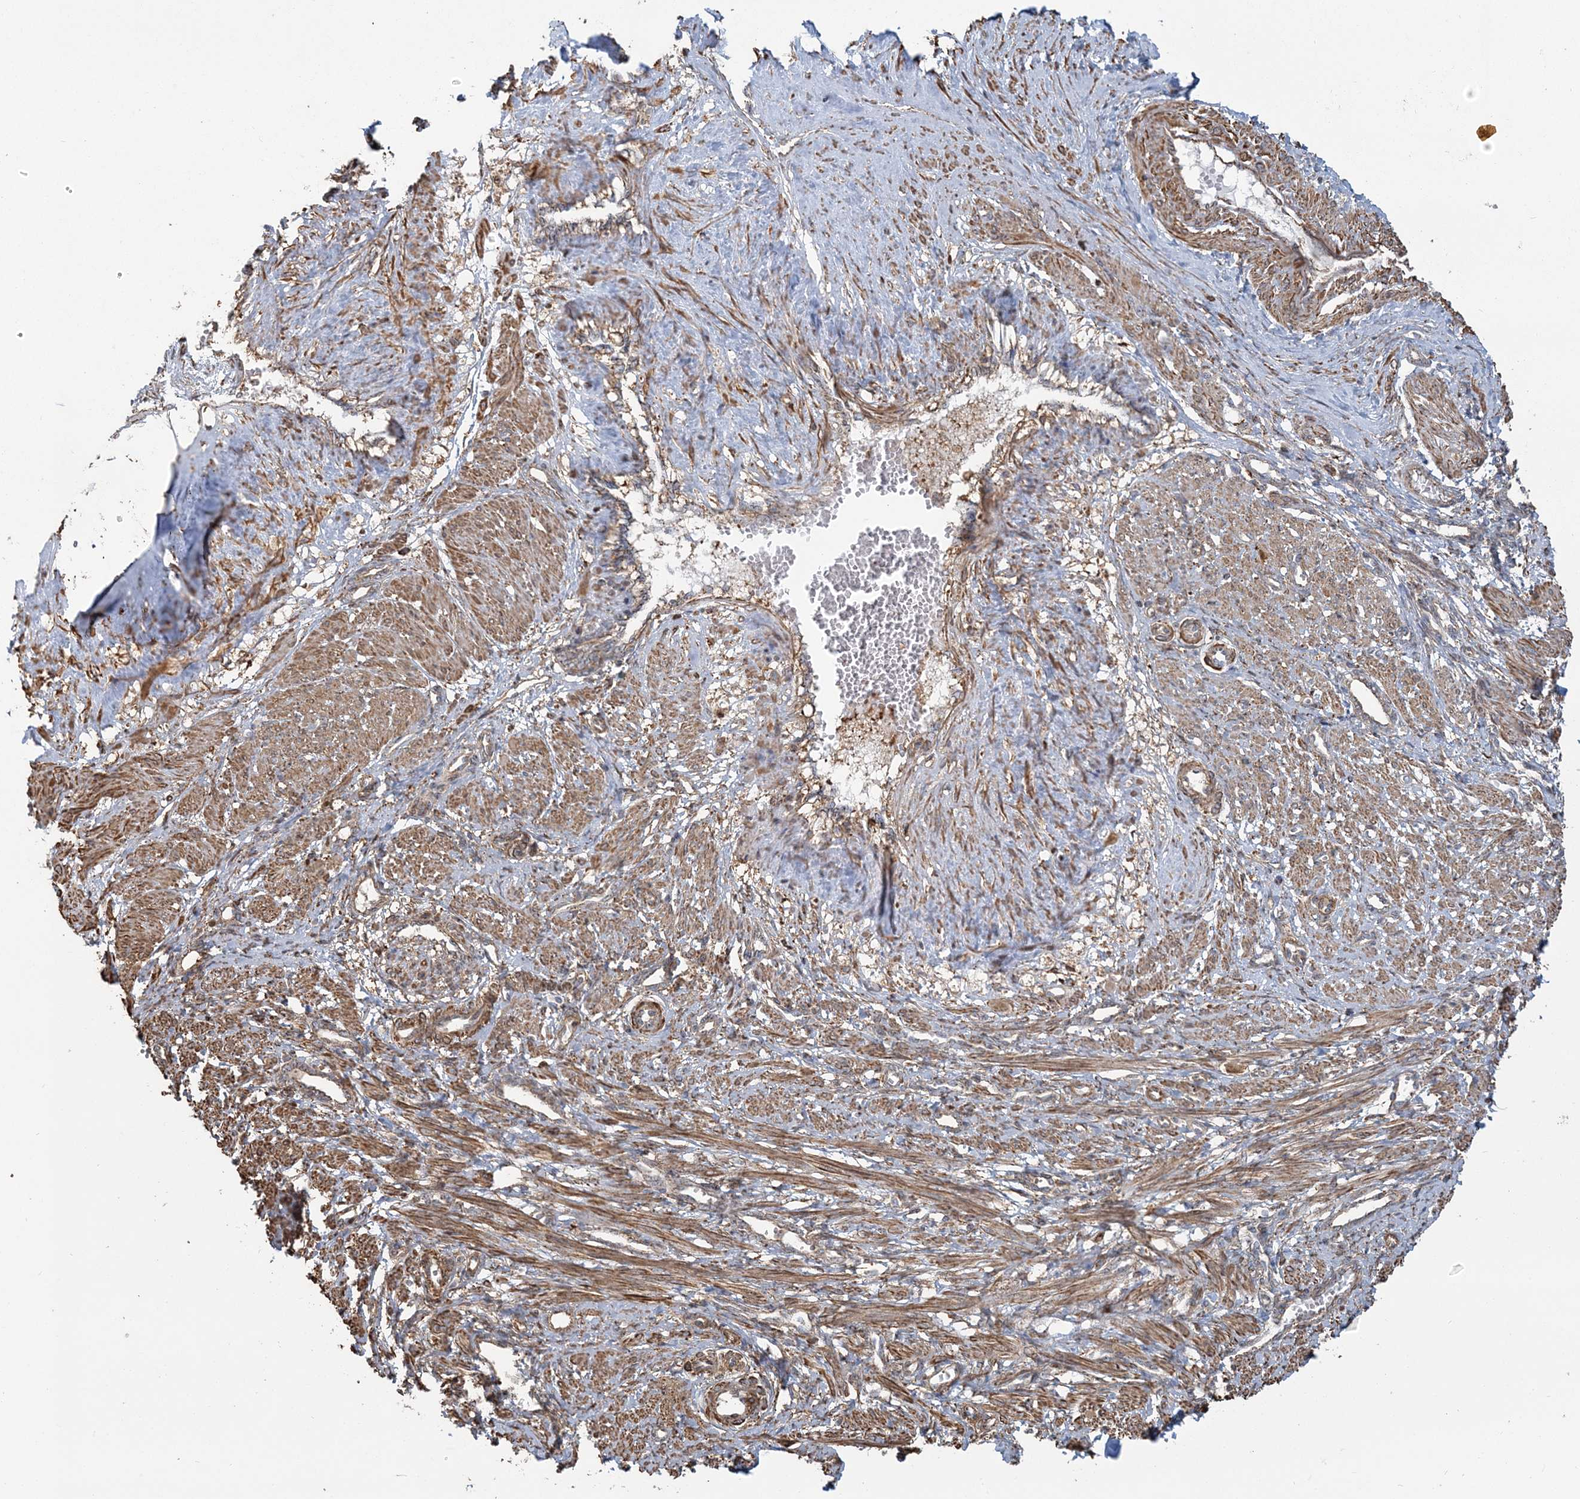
{"staining": {"intensity": "moderate", "quantity": ">75%", "location": "cytoplasmic/membranous"}, "tissue": "smooth muscle", "cell_type": "Smooth muscle cells", "image_type": "normal", "snomed": [{"axis": "morphology", "description": "Normal tissue, NOS"}, {"axis": "topography", "description": "Endometrium"}], "caption": "Moderate cytoplasmic/membranous expression for a protein is appreciated in approximately >75% of smooth muscle cells of unremarkable smooth muscle using immunohistochemistry.", "gene": "TRAF3IP2", "patient": {"sex": "female", "age": 33}}